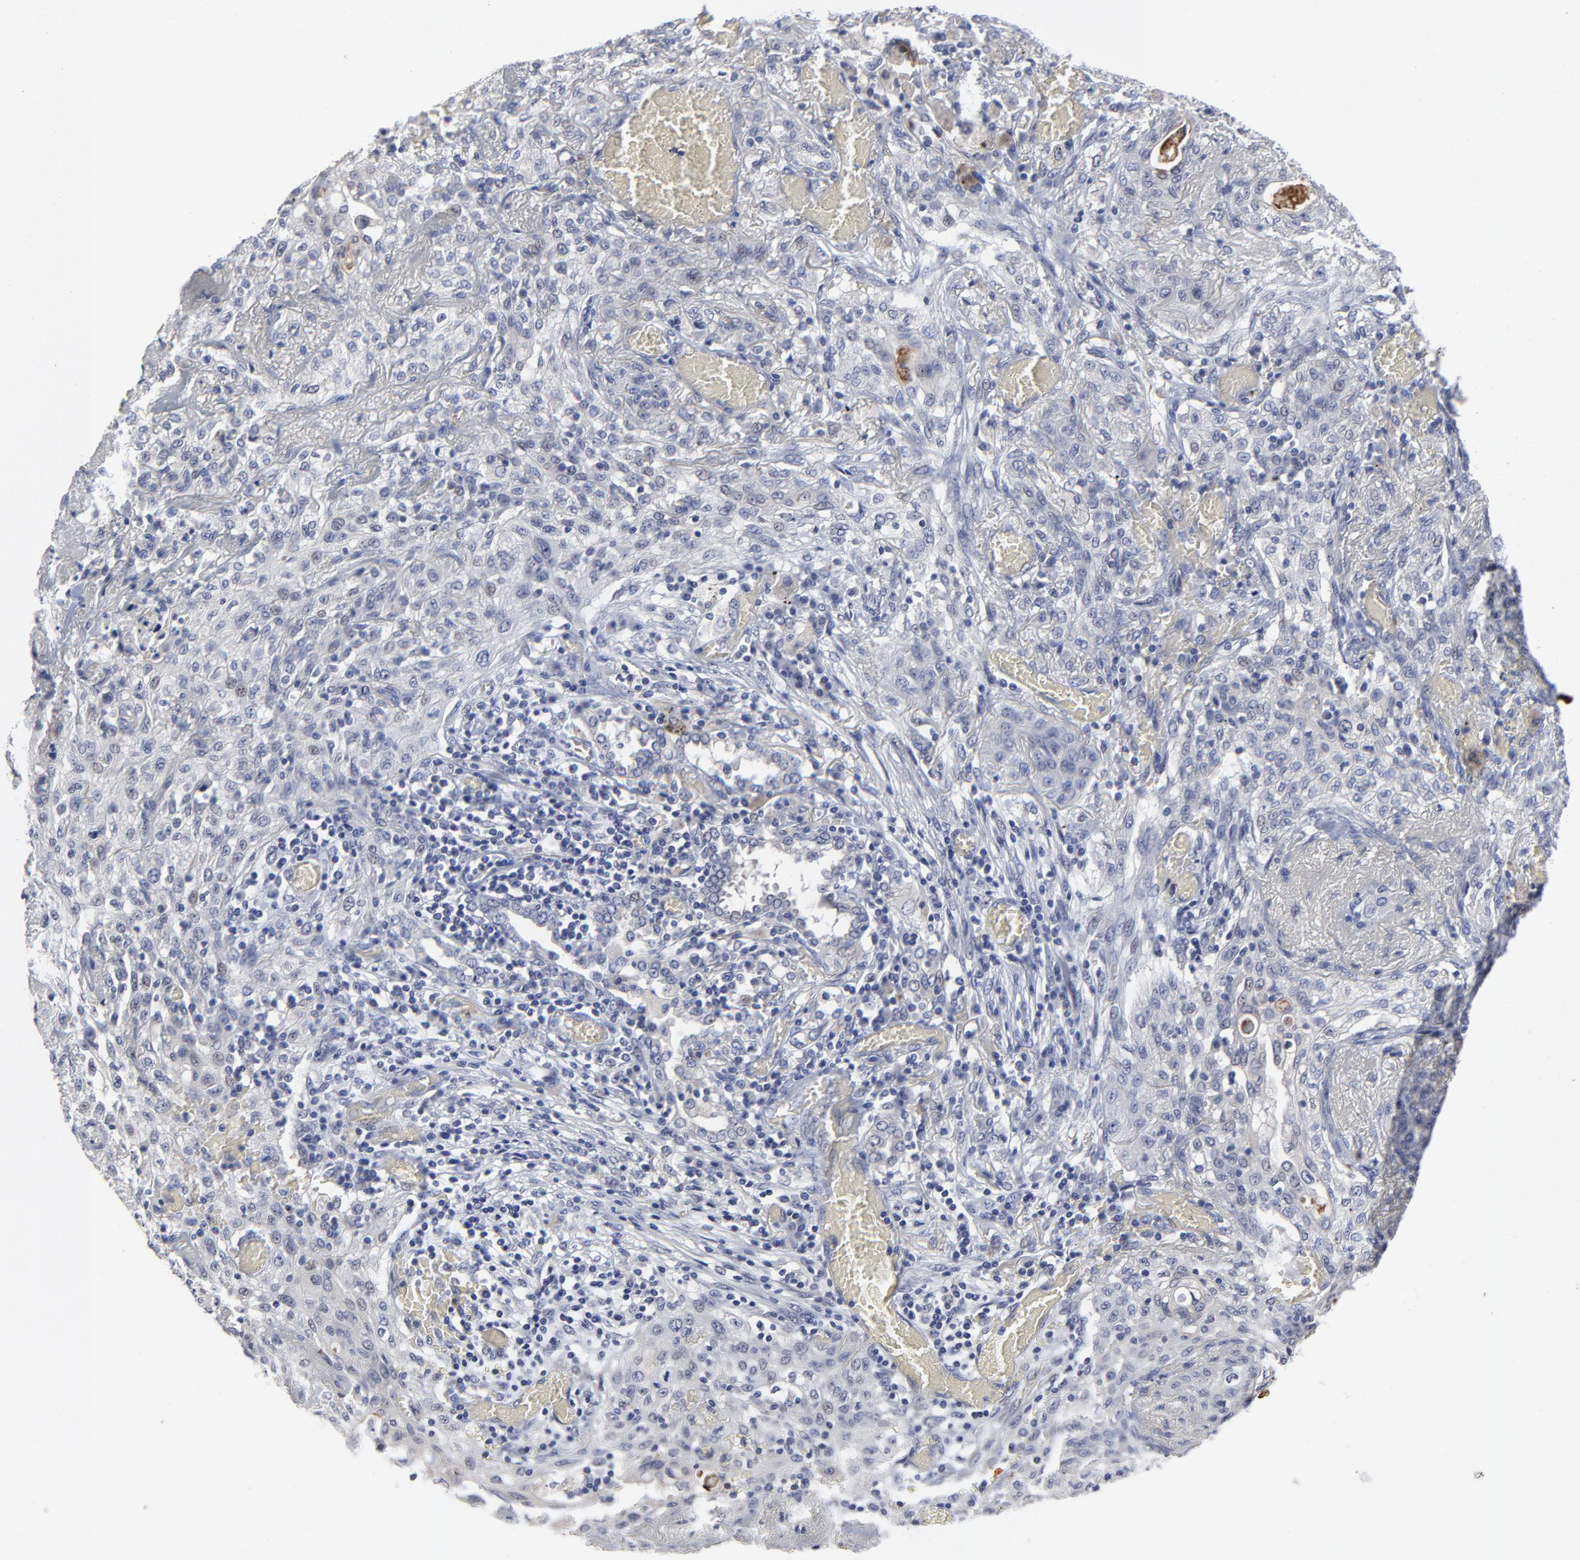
{"staining": {"intensity": "negative", "quantity": "none", "location": "none"}, "tissue": "lung cancer", "cell_type": "Tumor cells", "image_type": "cancer", "snomed": [{"axis": "morphology", "description": "Squamous cell carcinoma, NOS"}, {"axis": "topography", "description": "Lung"}], "caption": "IHC histopathology image of lung cancer stained for a protein (brown), which exhibits no staining in tumor cells. (Immunohistochemistry (ihc), brightfield microscopy, high magnification).", "gene": "MAGEA10", "patient": {"sex": "female", "age": 47}}